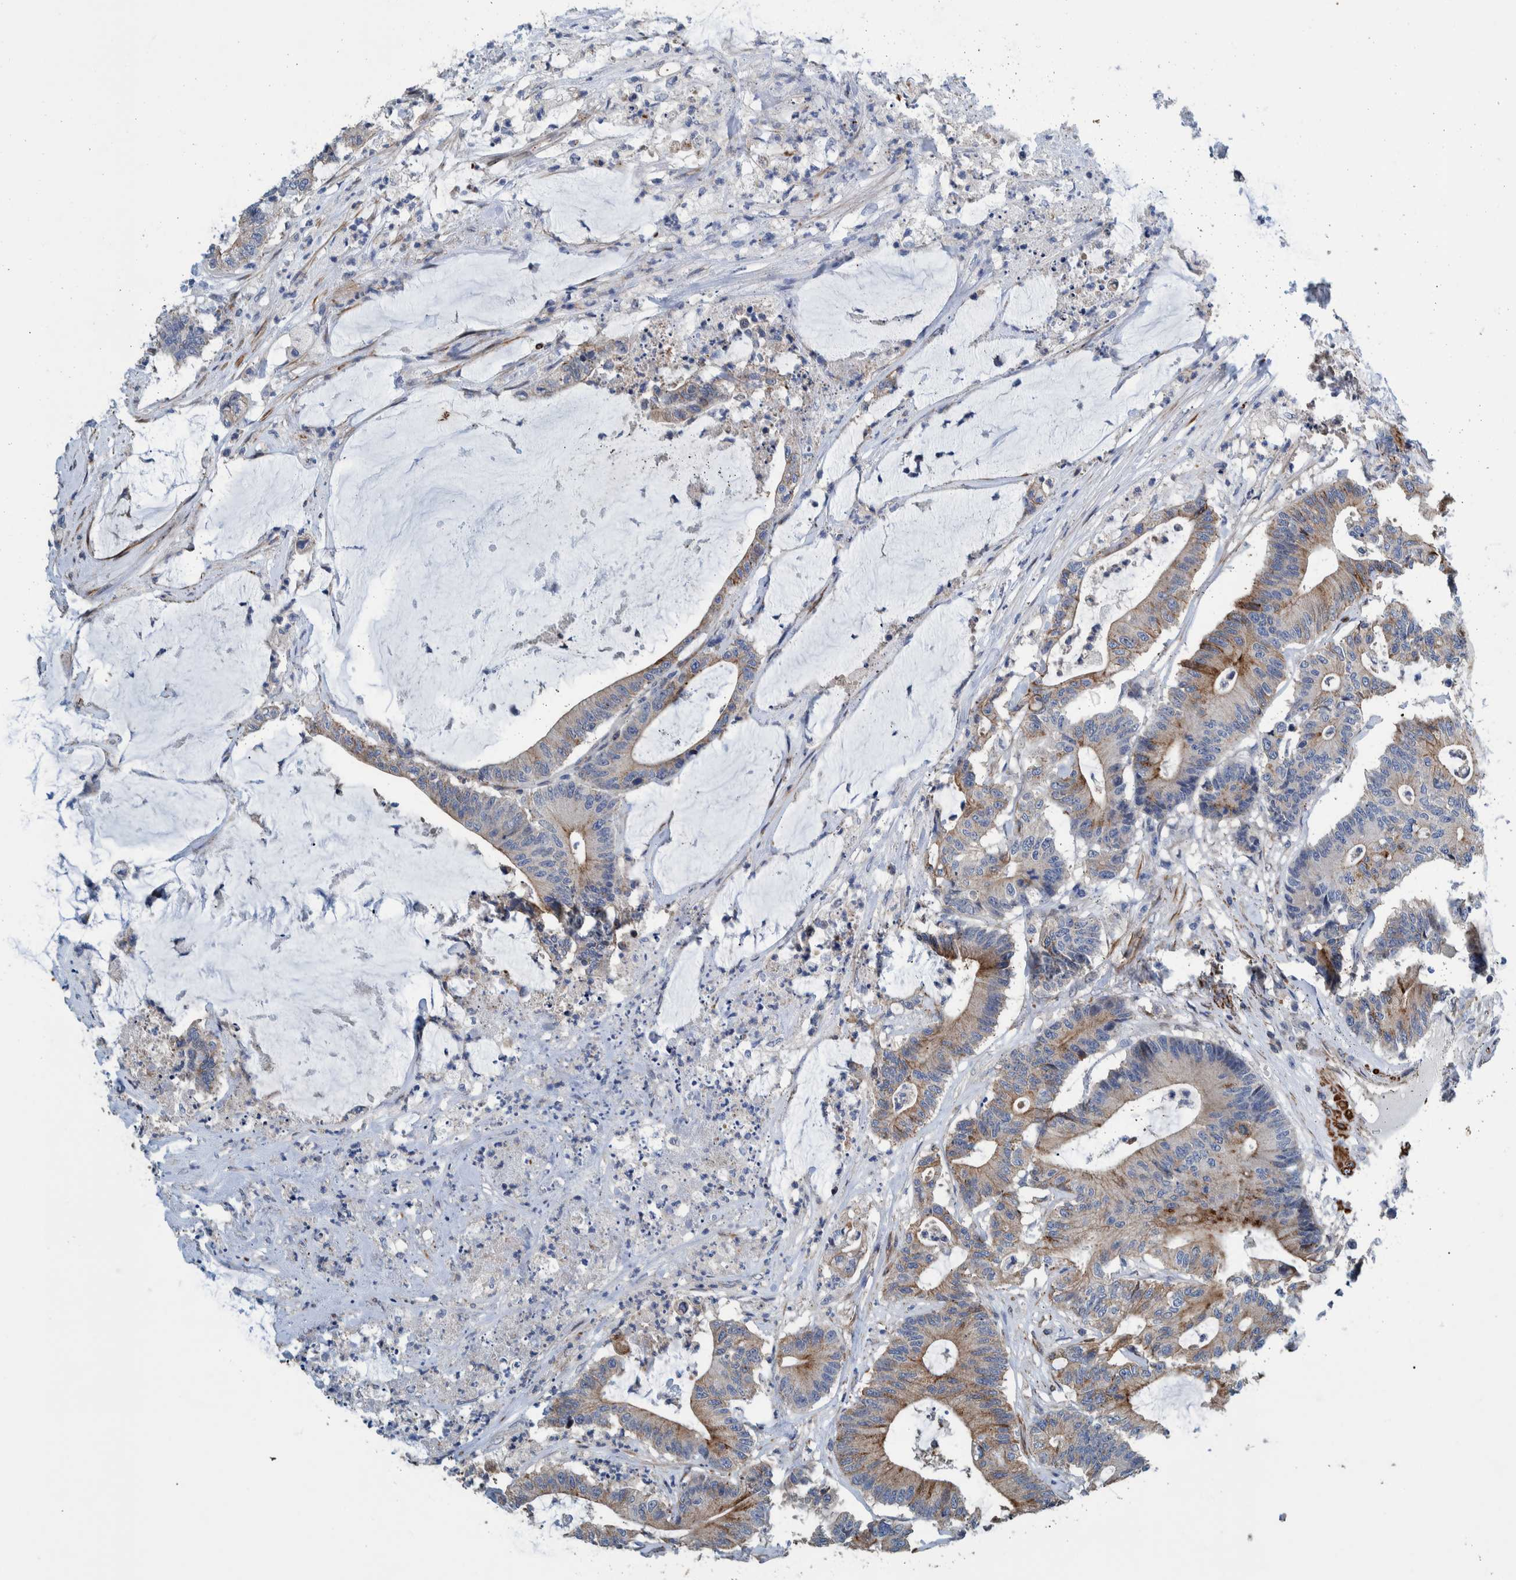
{"staining": {"intensity": "moderate", "quantity": "<25%", "location": "cytoplasmic/membranous"}, "tissue": "colorectal cancer", "cell_type": "Tumor cells", "image_type": "cancer", "snomed": [{"axis": "morphology", "description": "Adenocarcinoma, NOS"}, {"axis": "topography", "description": "Colon"}], "caption": "Protein staining of colorectal cancer (adenocarcinoma) tissue reveals moderate cytoplasmic/membranous positivity in about <25% of tumor cells.", "gene": "MKS1", "patient": {"sex": "female", "age": 84}}